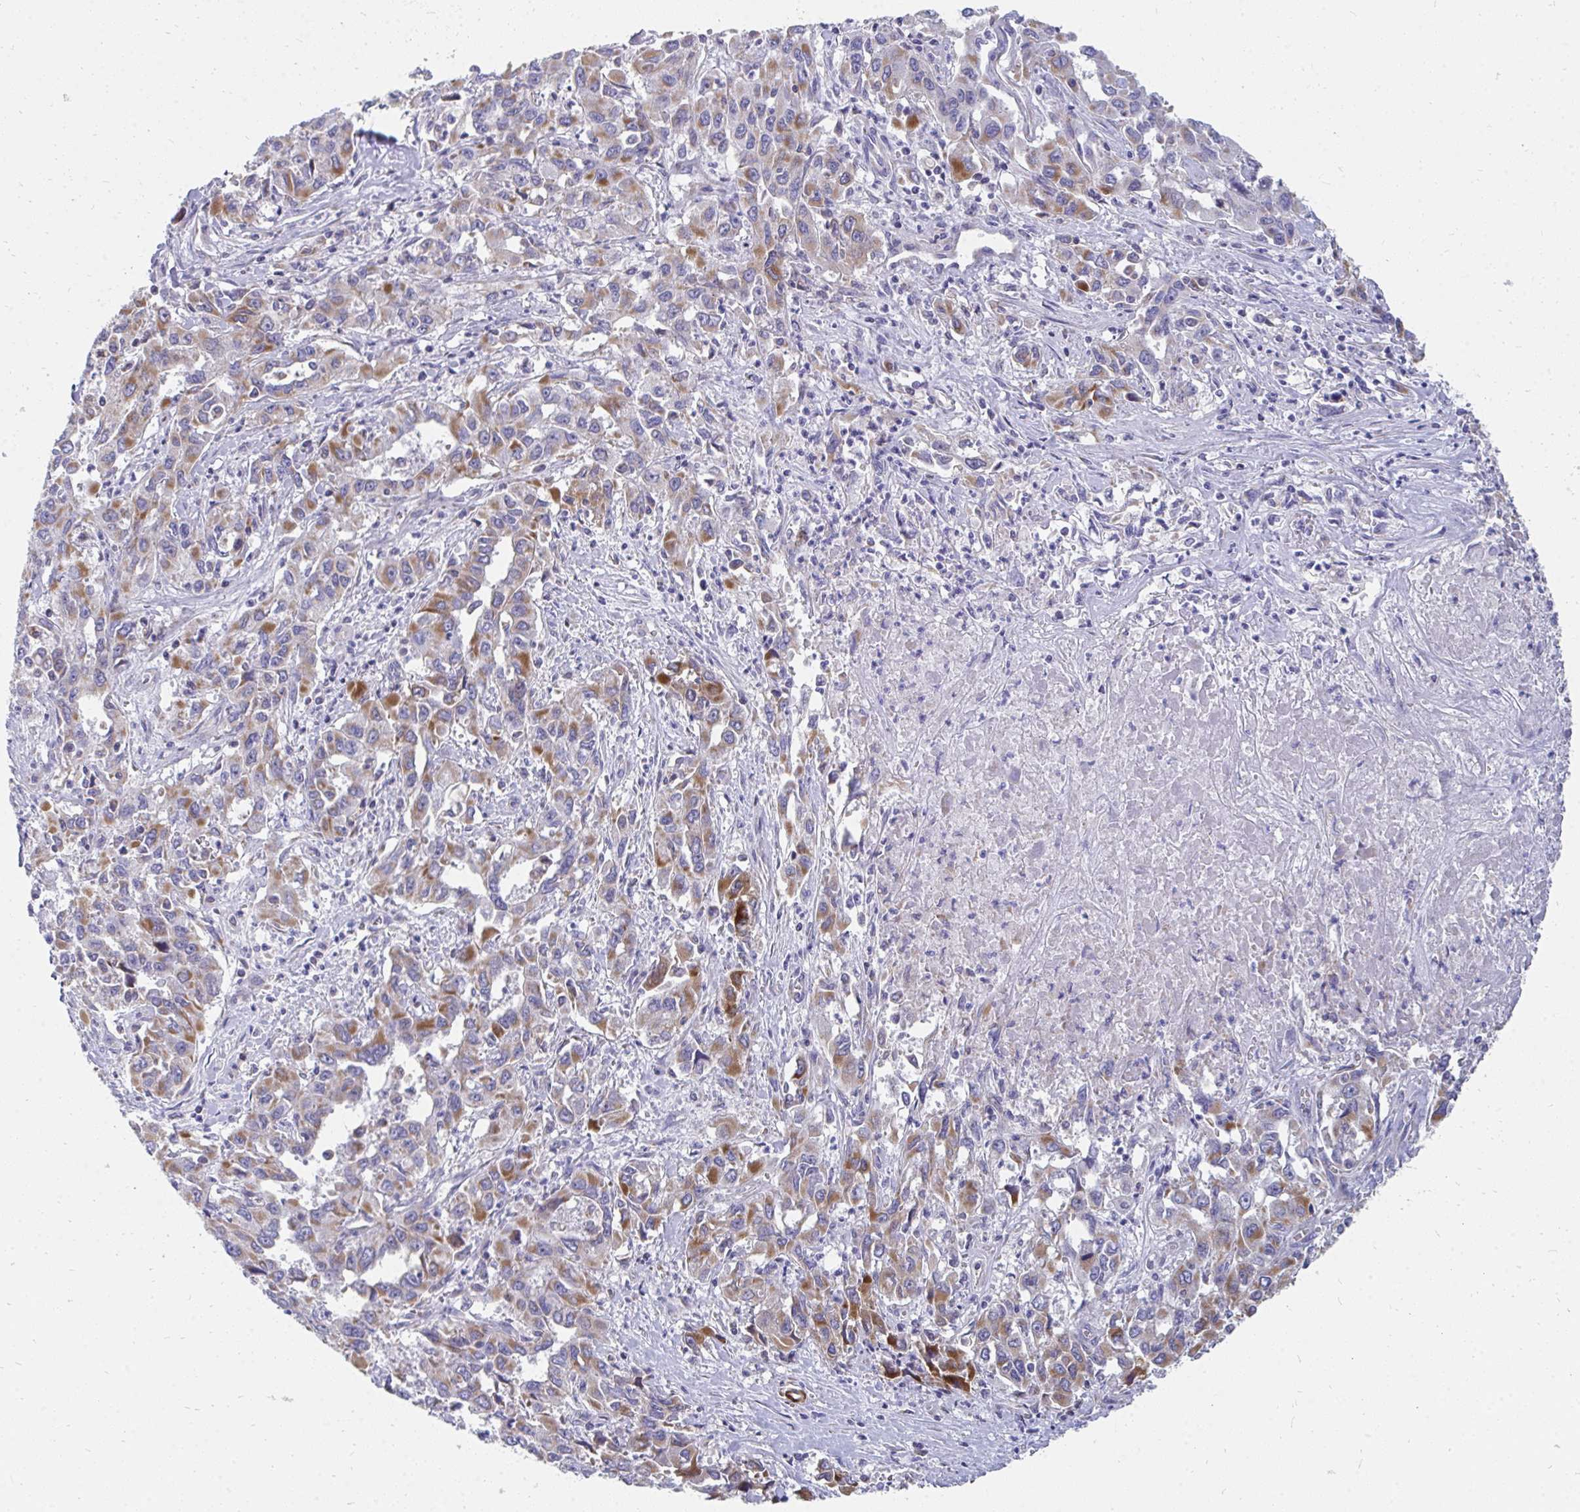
{"staining": {"intensity": "moderate", "quantity": ">75%", "location": "cytoplasmic/membranous"}, "tissue": "liver cancer", "cell_type": "Tumor cells", "image_type": "cancer", "snomed": [{"axis": "morphology", "description": "Carcinoma, Hepatocellular, NOS"}, {"axis": "topography", "description": "Liver"}], "caption": "Human liver hepatocellular carcinoma stained with a protein marker displays moderate staining in tumor cells.", "gene": "PC", "patient": {"sex": "male", "age": 63}}